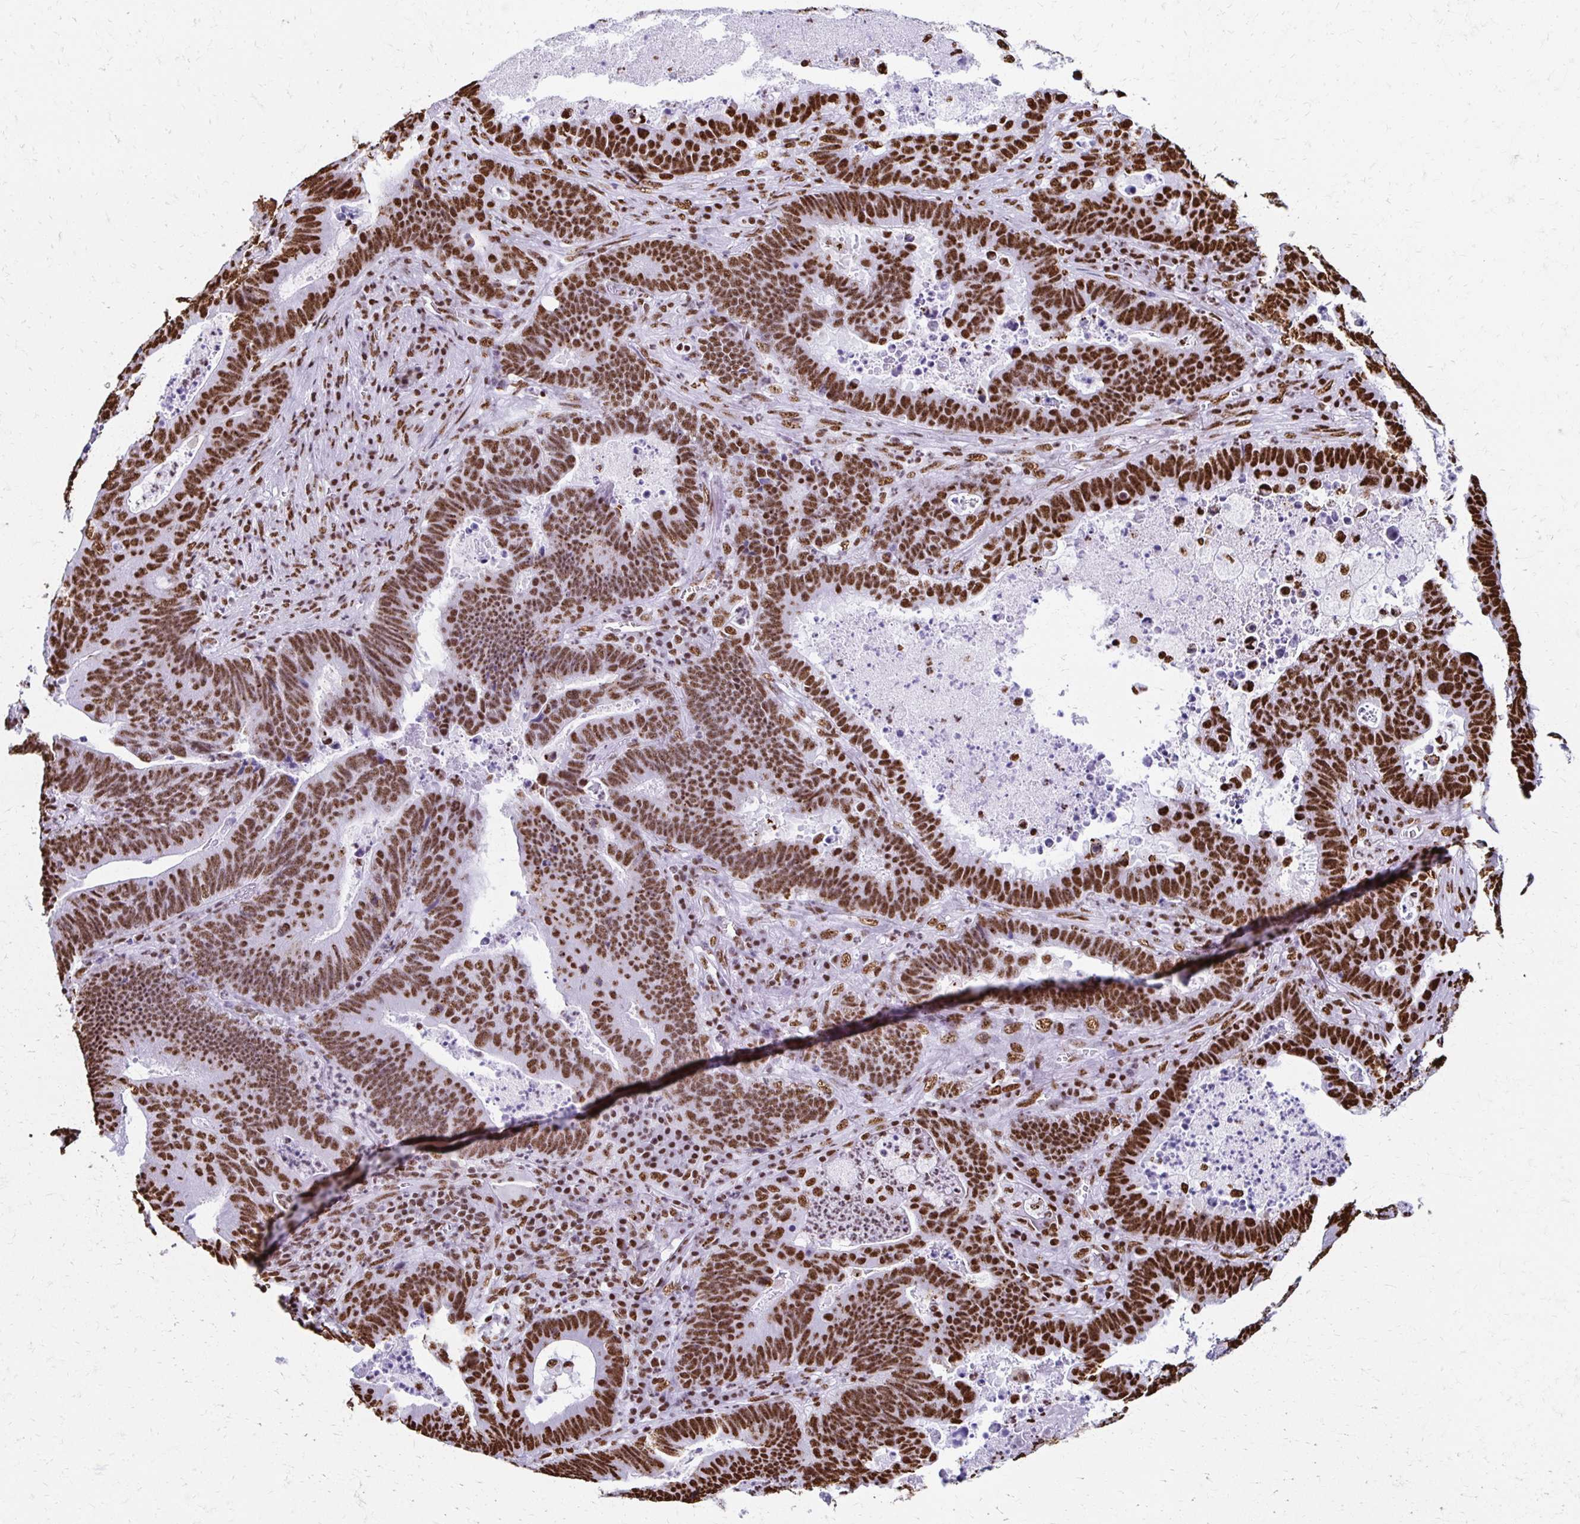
{"staining": {"intensity": "strong", "quantity": ">75%", "location": "nuclear"}, "tissue": "lung cancer", "cell_type": "Tumor cells", "image_type": "cancer", "snomed": [{"axis": "morphology", "description": "Aneuploidy"}, {"axis": "morphology", "description": "Adenocarcinoma, NOS"}, {"axis": "morphology", "description": "Adenocarcinoma primary or metastatic"}, {"axis": "topography", "description": "Lung"}], "caption": "Protein expression analysis of adenocarcinoma primary or metastatic (lung) exhibits strong nuclear expression in approximately >75% of tumor cells.", "gene": "NONO", "patient": {"sex": "female", "age": 75}}